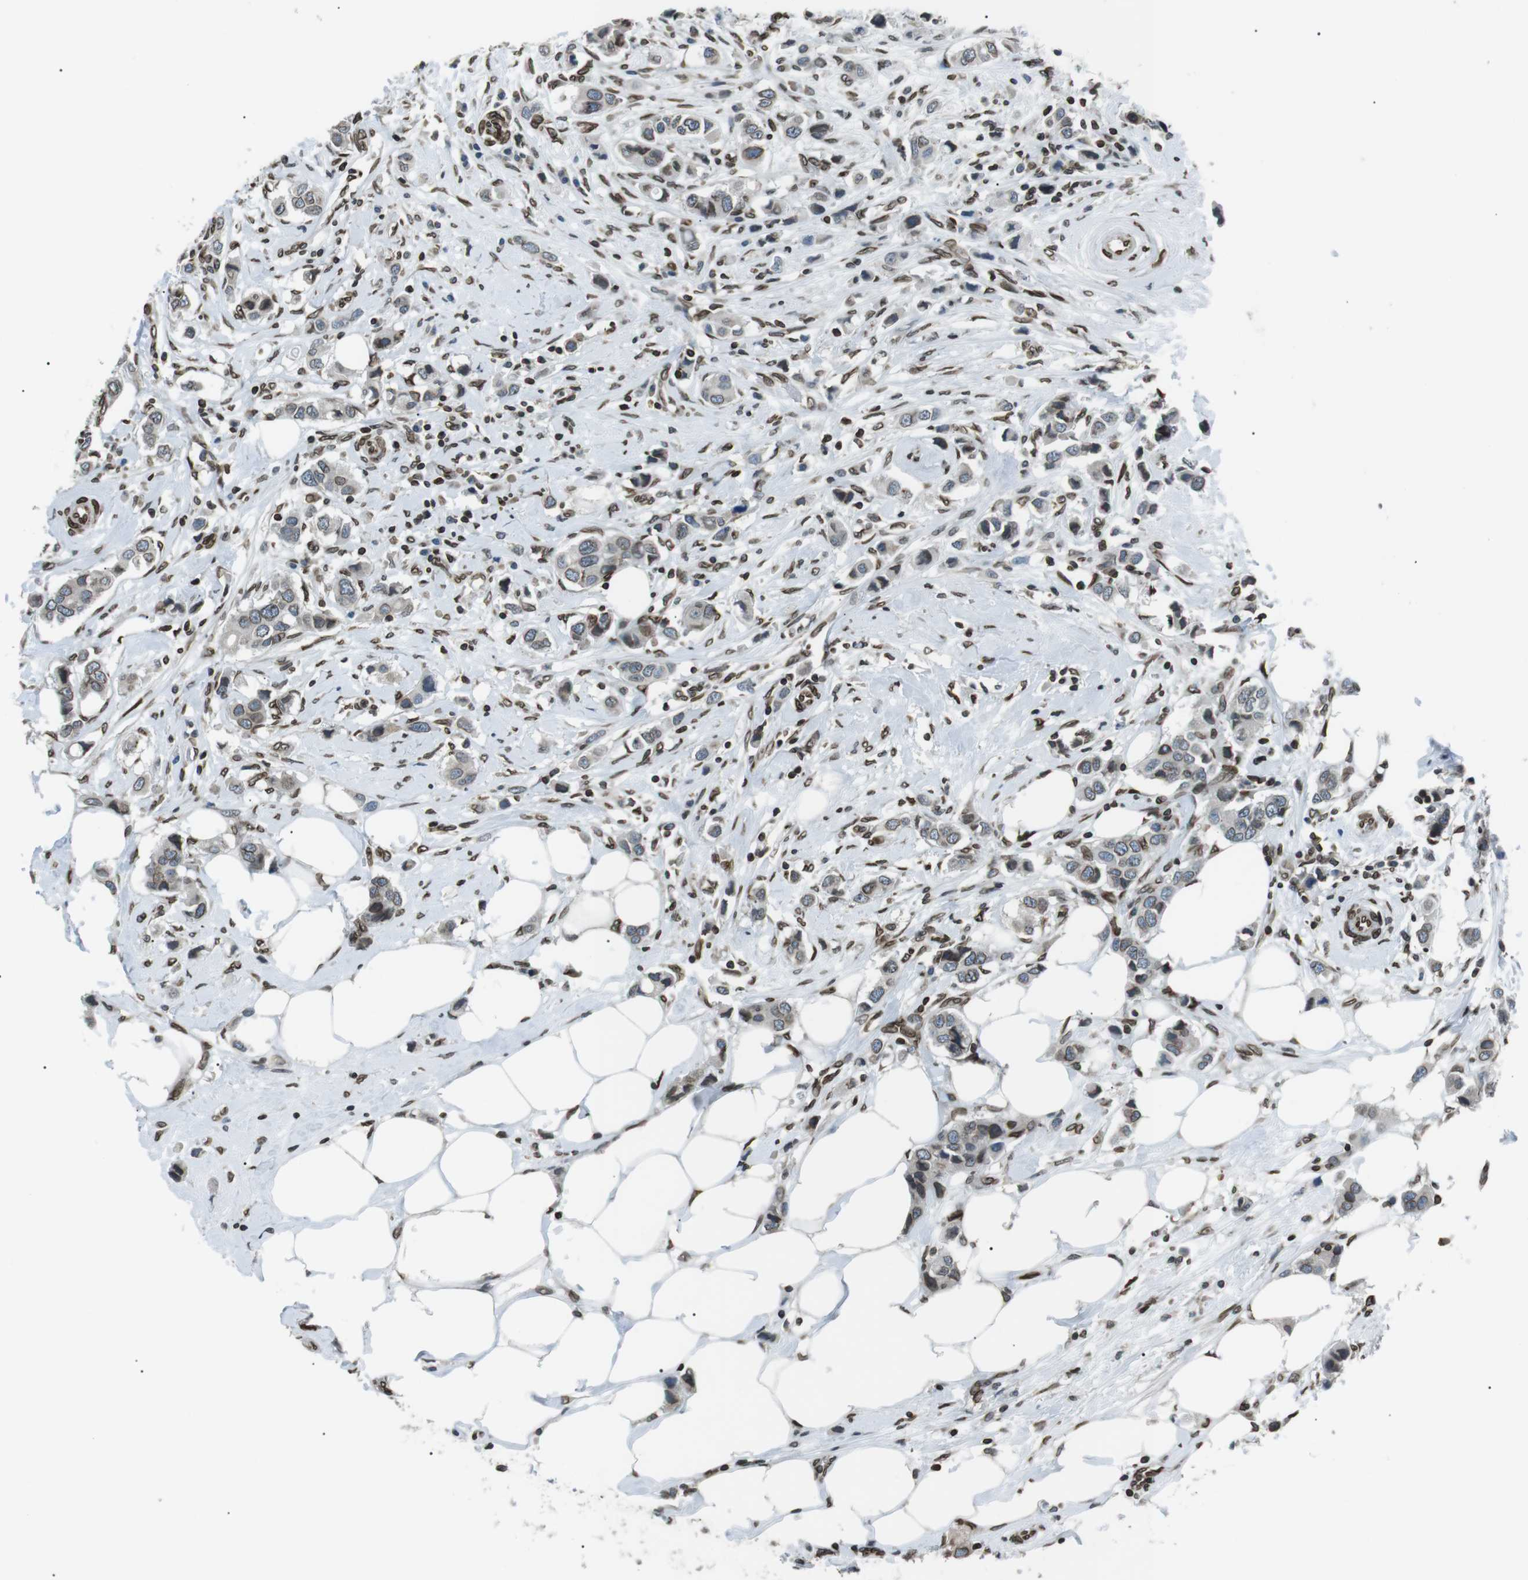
{"staining": {"intensity": "moderate", "quantity": ">75%", "location": "cytoplasmic/membranous,nuclear"}, "tissue": "breast cancer", "cell_type": "Tumor cells", "image_type": "cancer", "snomed": [{"axis": "morphology", "description": "Normal tissue, NOS"}, {"axis": "morphology", "description": "Duct carcinoma"}, {"axis": "topography", "description": "Breast"}], "caption": "Immunohistochemical staining of breast infiltrating ductal carcinoma shows moderate cytoplasmic/membranous and nuclear protein expression in approximately >75% of tumor cells. Using DAB (brown) and hematoxylin (blue) stains, captured at high magnification using brightfield microscopy.", "gene": "TMX4", "patient": {"sex": "female", "age": 50}}